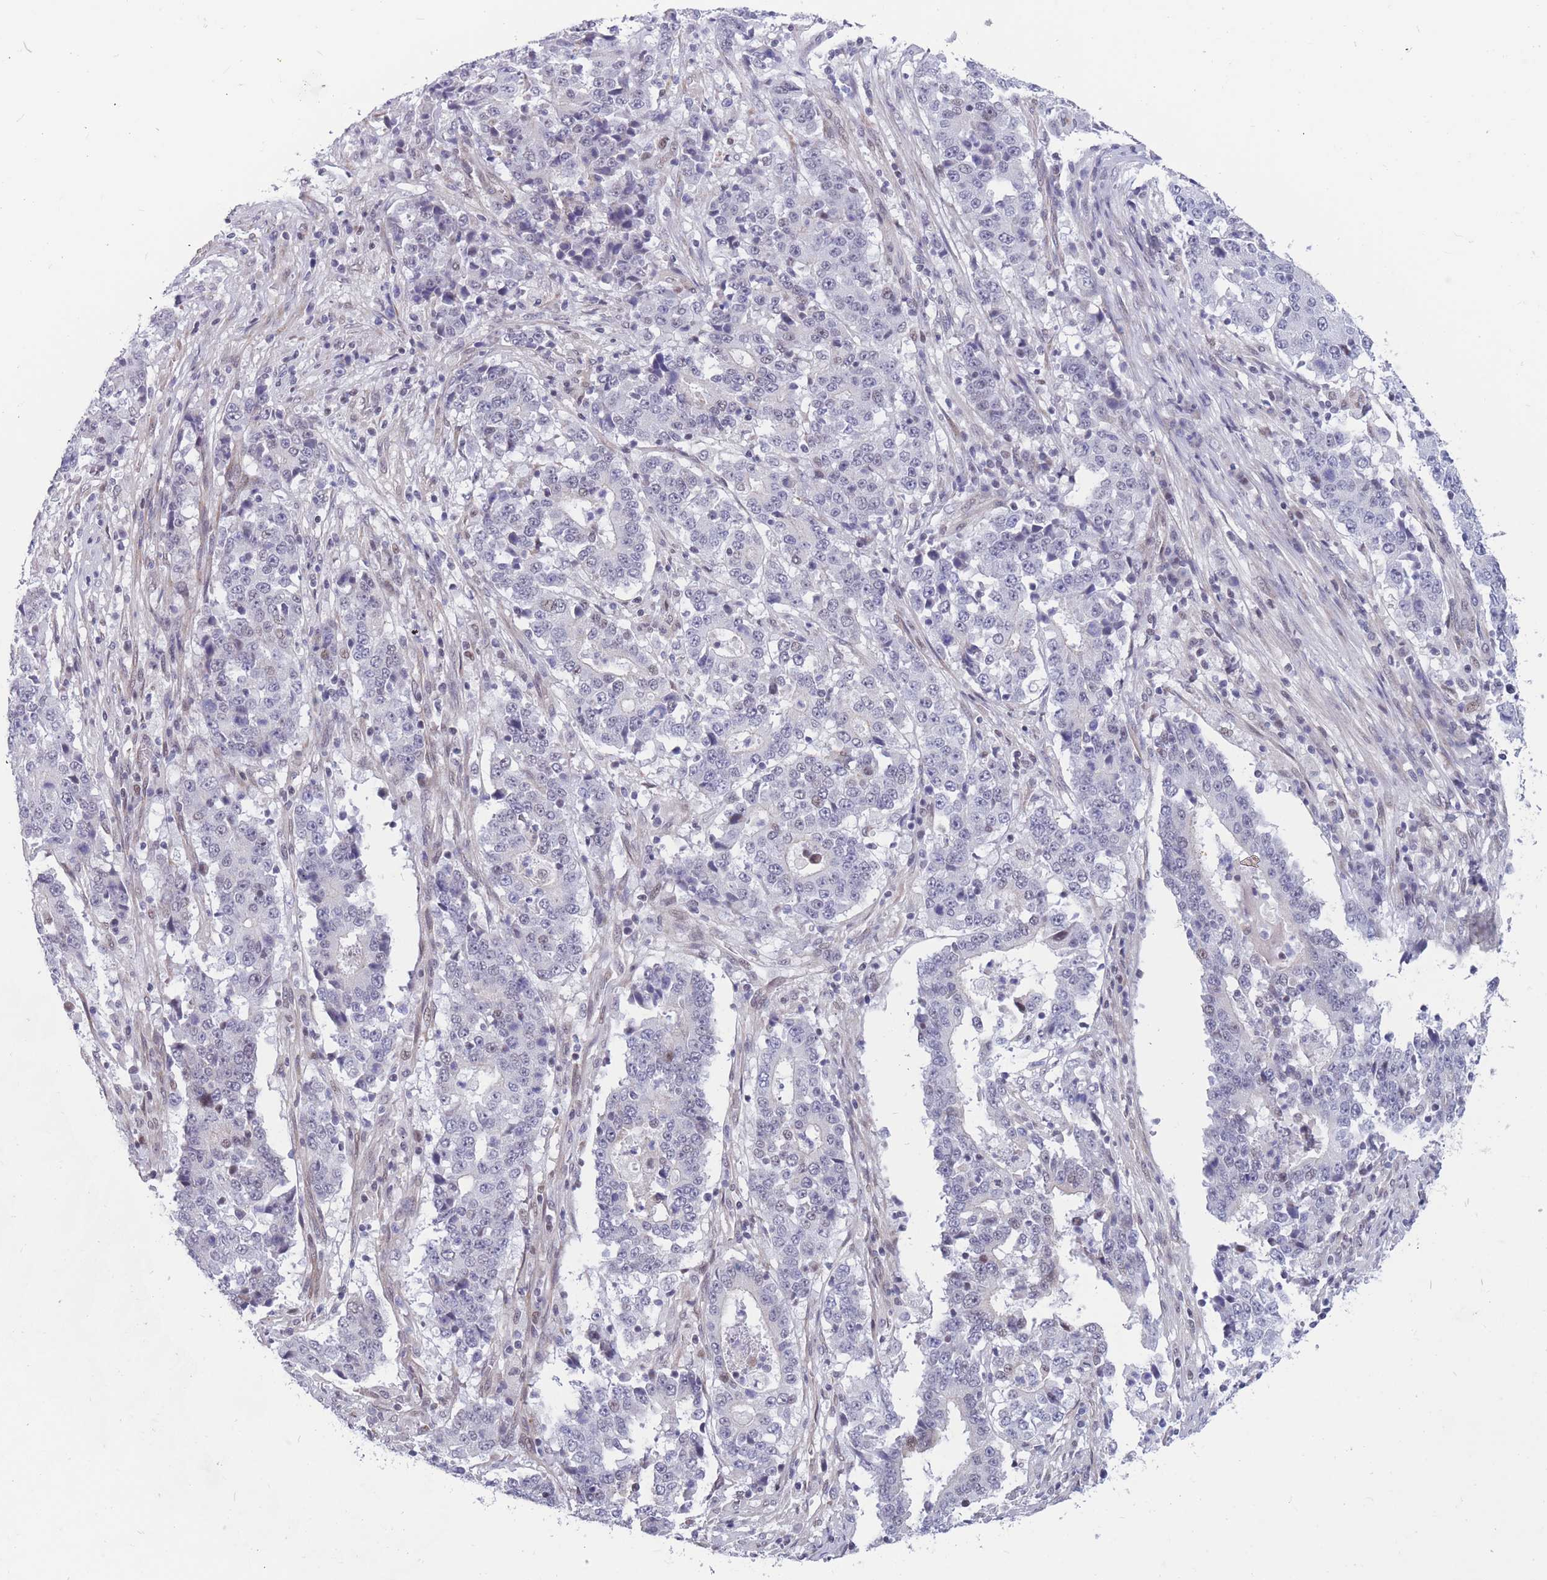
{"staining": {"intensity": "negative", "quantity": "none", "location": "none"}, "tissue": "stomach cancer", "cell_type": "Tumor cells", "image_type": "cancer", "snomed": [{"axis": "morphology", "description": "Adenocarcinoma, NOS"}, {"axis": "topography", "description": "Stomach"}], "caption": "Tumor cells show no significant protein staining in stomach cancer. (DAB (3,3'-diaminobenzidine) IHC visualized using brightfield microscopy, high magnification).", "gene": "BCL9L", "patient": {"sex": "male", "age": 59}}